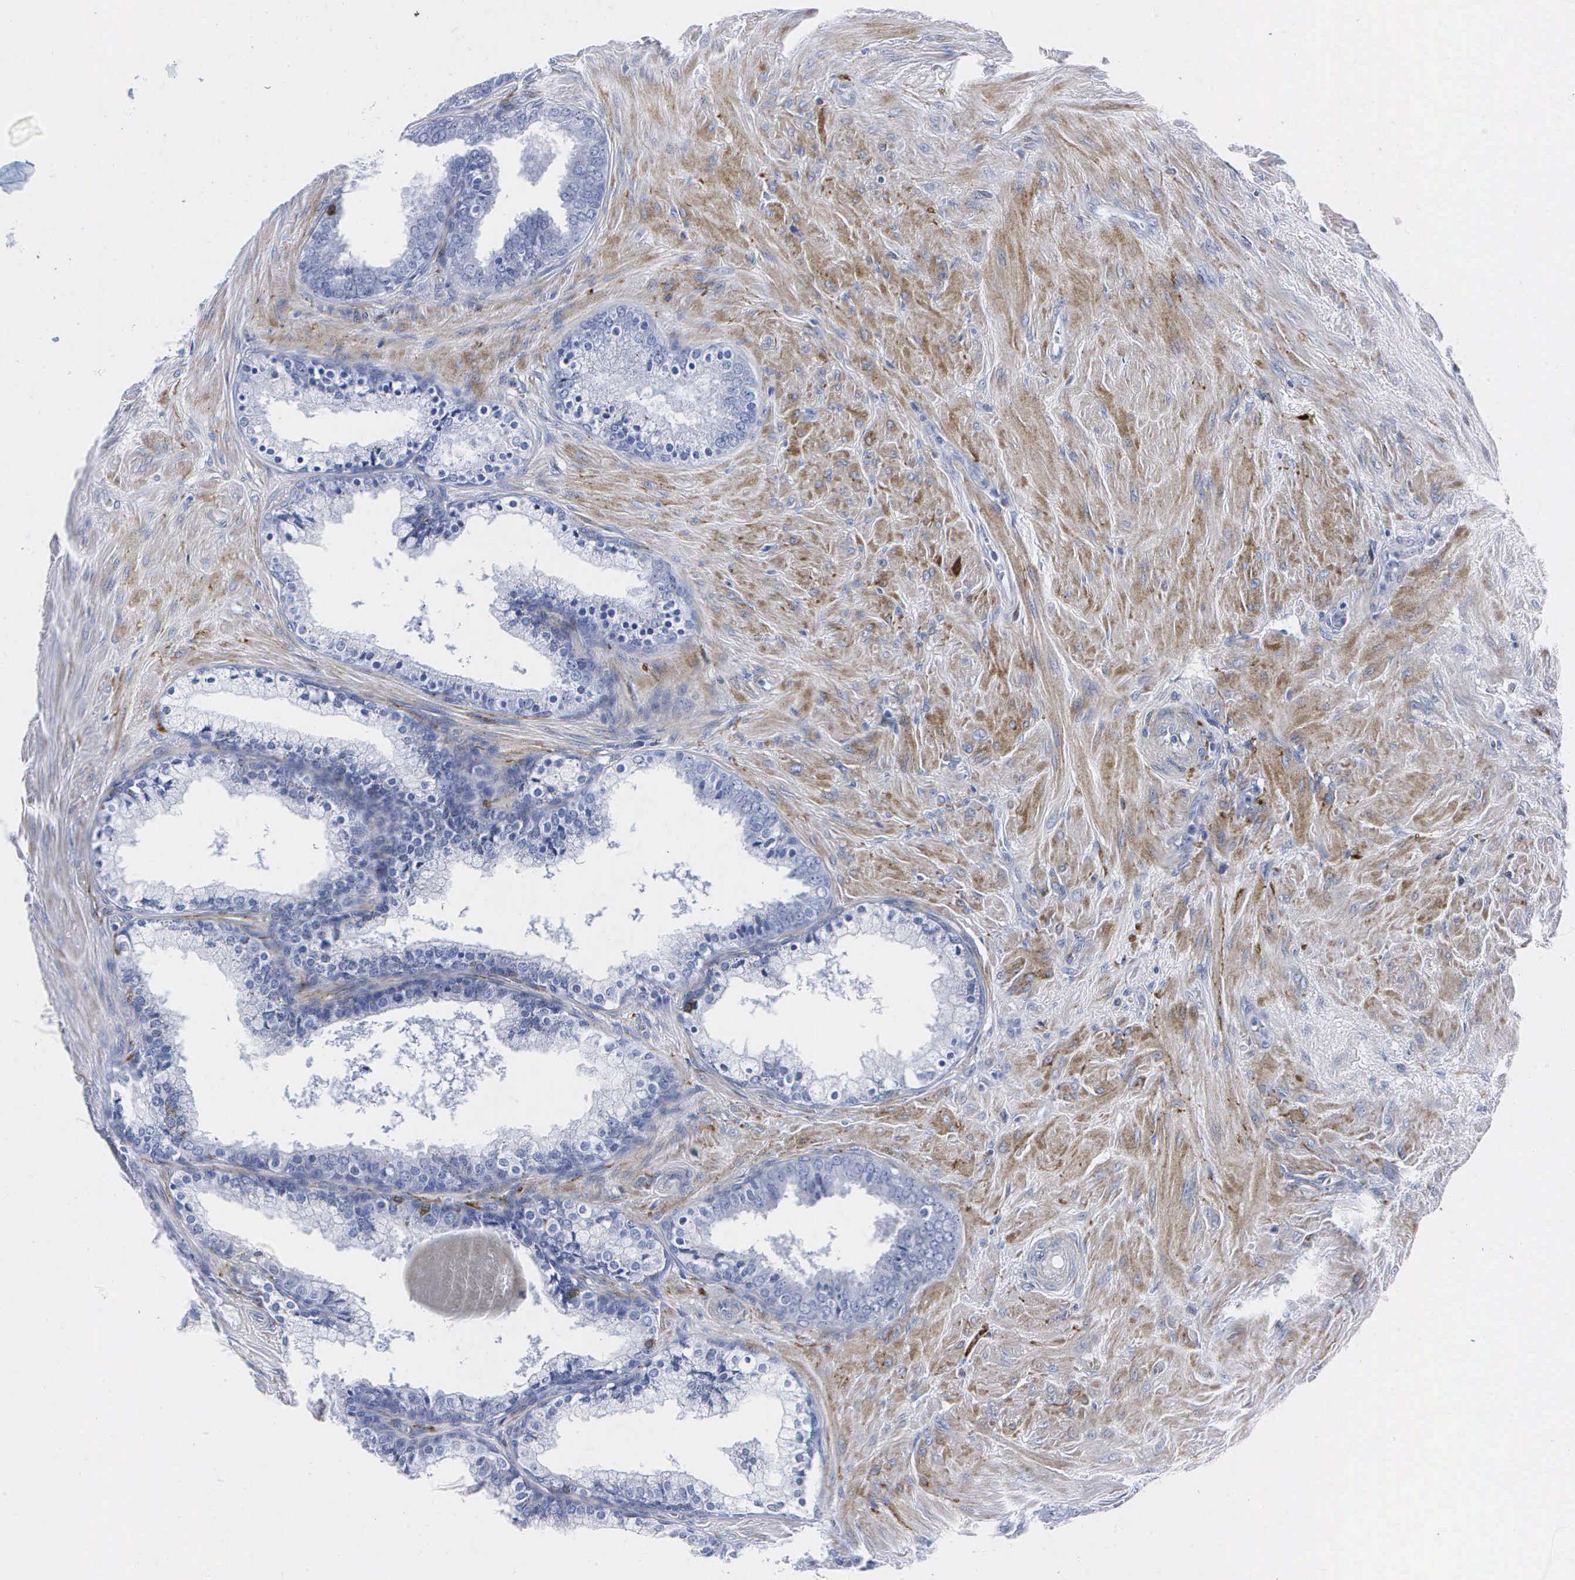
{"staining": {"intensity": "moderate", "quantity": "<25%", "location": "cytoplasmic/membranous"}, "tissue": "prostate", "cell_type": "Glandular cells", "image_type": "normal", "snomed": [{"axis": "morphology", "description": "Normal tissue, NOS"}, {"axis": "topography", "description": "Prostate"}], "caption": "Protein staining of unremarkable prostate exhibits moderate cytoplasmic/membranous positivity in approximately <25% of glandular cells.", "gene": "ENO2", "patient": {"sex": "male", "age": 65}}